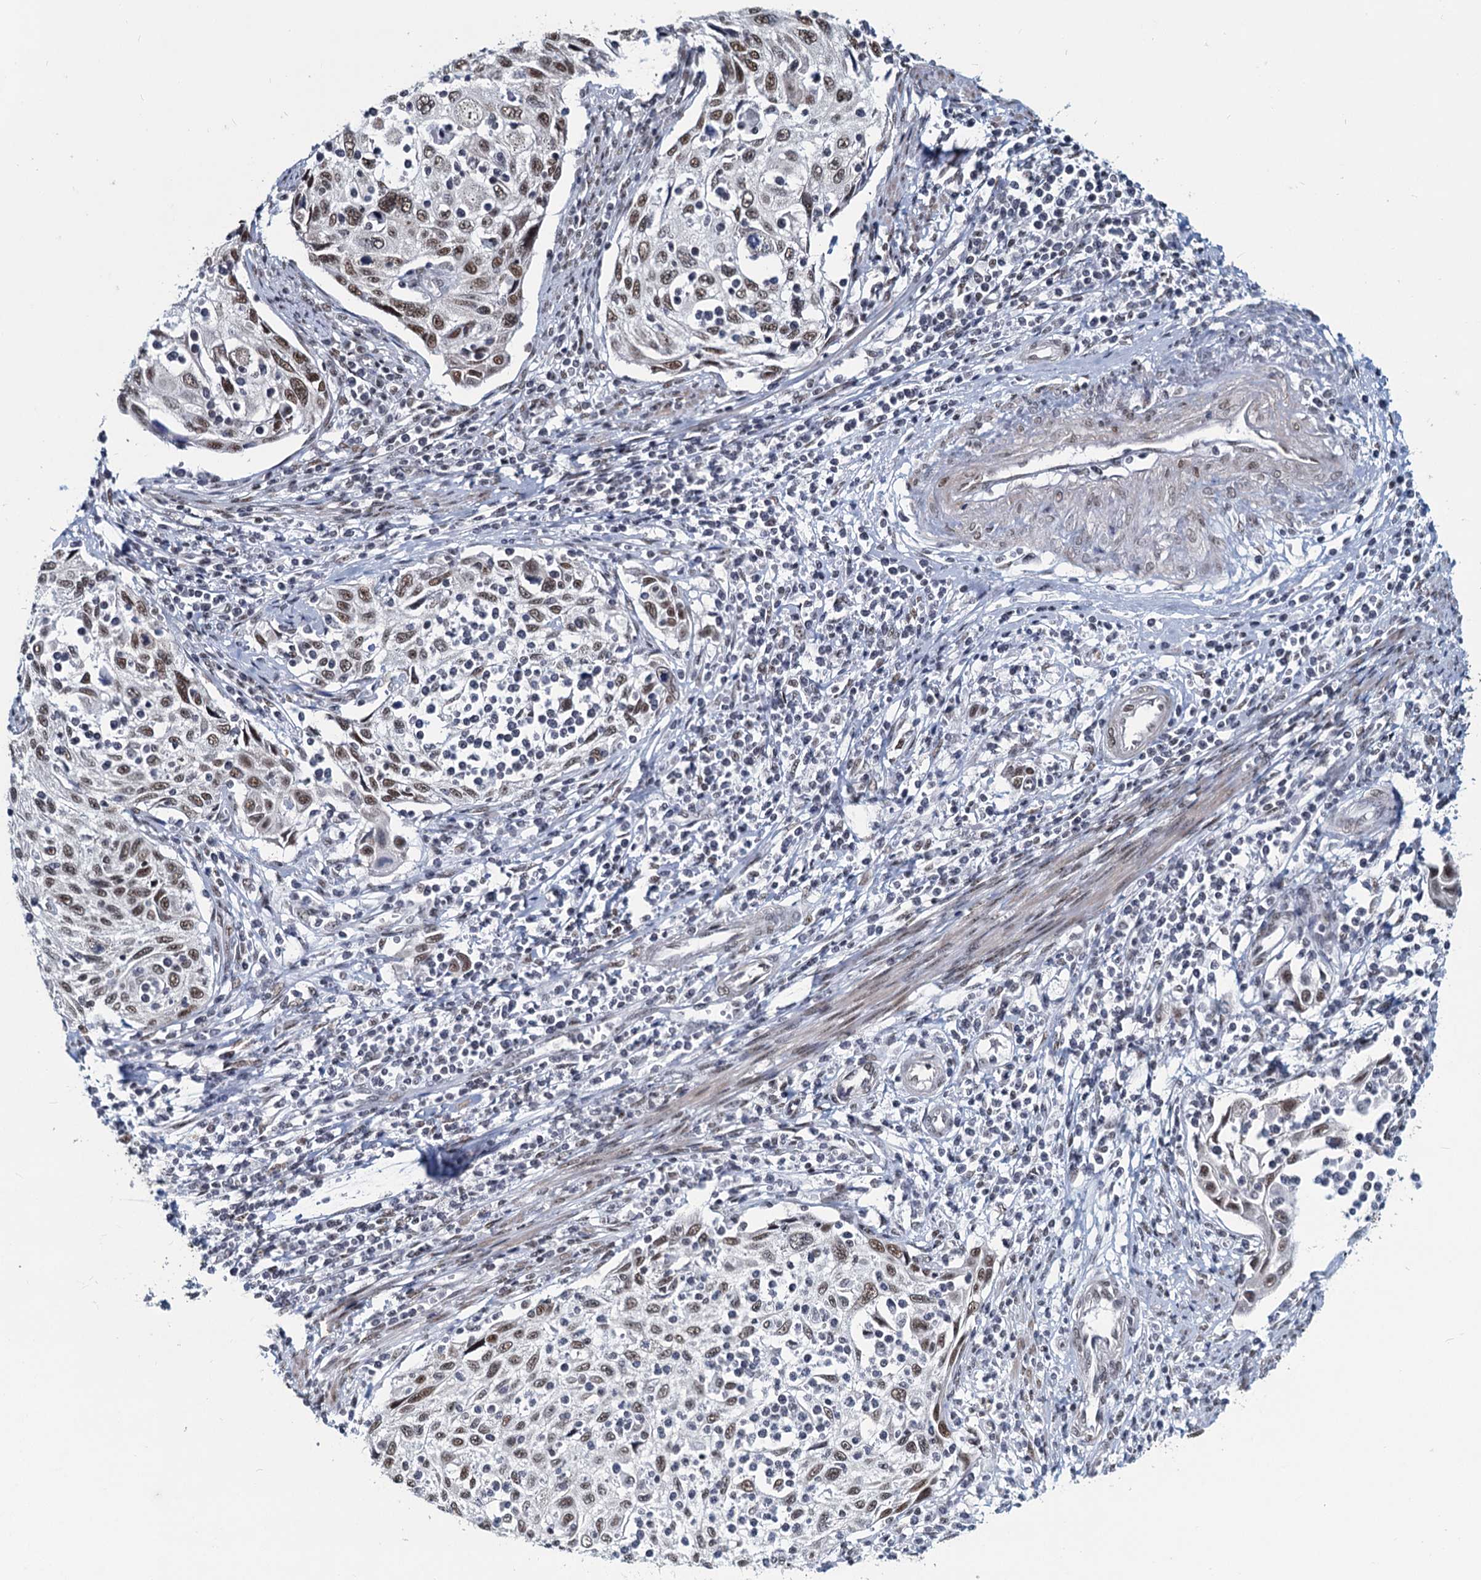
{"staining": {"intensity": "weak", "quantity": ">75%", "location": "nuclear"}, "tissue": "cervical cancer", "cell_type": "Tumor cells", "image_type": "cancer", "snomed": [{"axis": "morphology", "description": "Squamous cell carcinoma, NOS"}, {"axis": "topography", "description": "Cervix"}], "caption": "Cervical squamous cell carcinoma tissue shows weak nuclear expression in approximately >75% of tumor cells", "gene": "METTL14", "patient": {"sex": "female", "age": 70}}